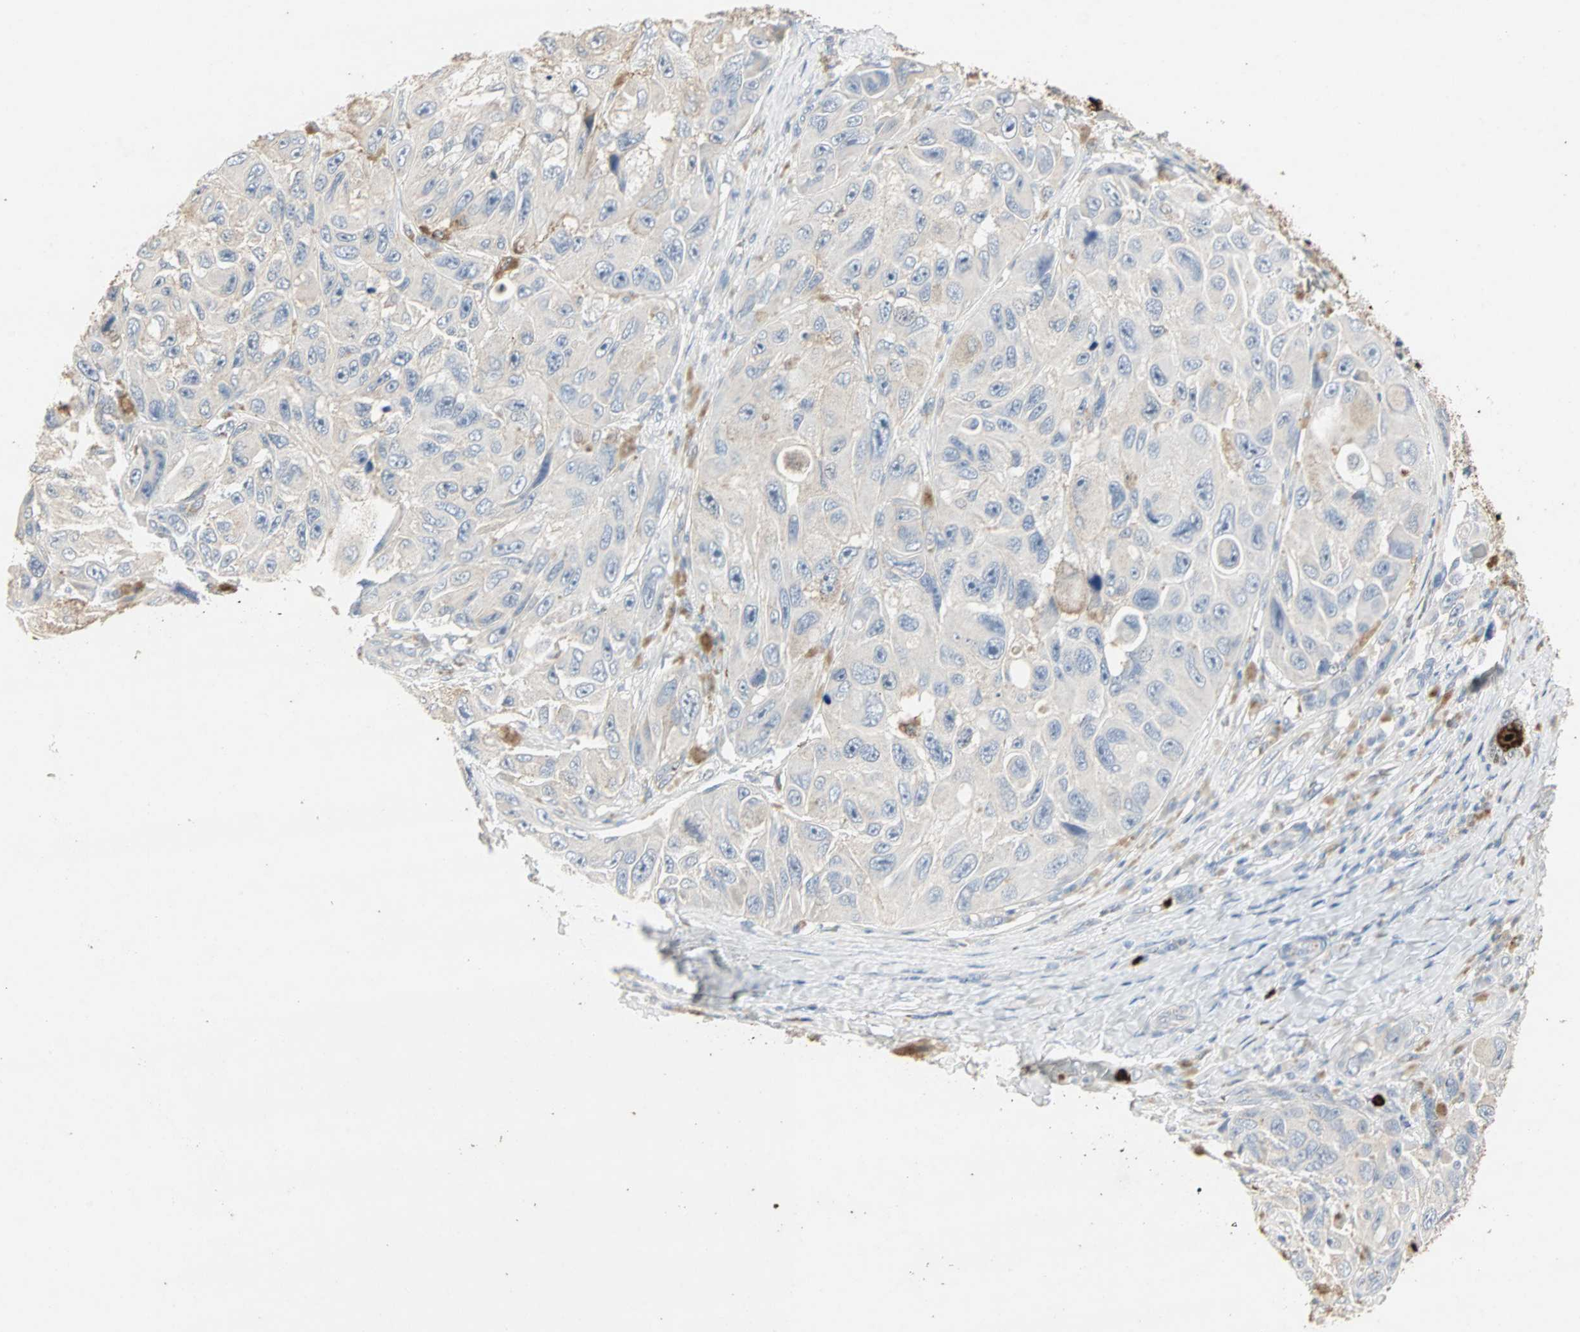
{"staining": {"intensity": "moderate", "quantity": "<25%", "location": "cytoplasmic/membranous"}, "tissue": "melanoma", "cell_type": "Tumor cells", "image_type": "cancer", "snomed": [{"axis": "morphology", "description": "Malignant melanoma, NOS"}, {"axis": "topography", "description": "Skin"}], "caption": "A photomicrograph of human malignant melanoma stained for a protein reveals moderate cytoplasmic/membranous brown staining in tumor cells.", "gene": "CEACAM6", "patient": {"sex": "female", "age": 73}}